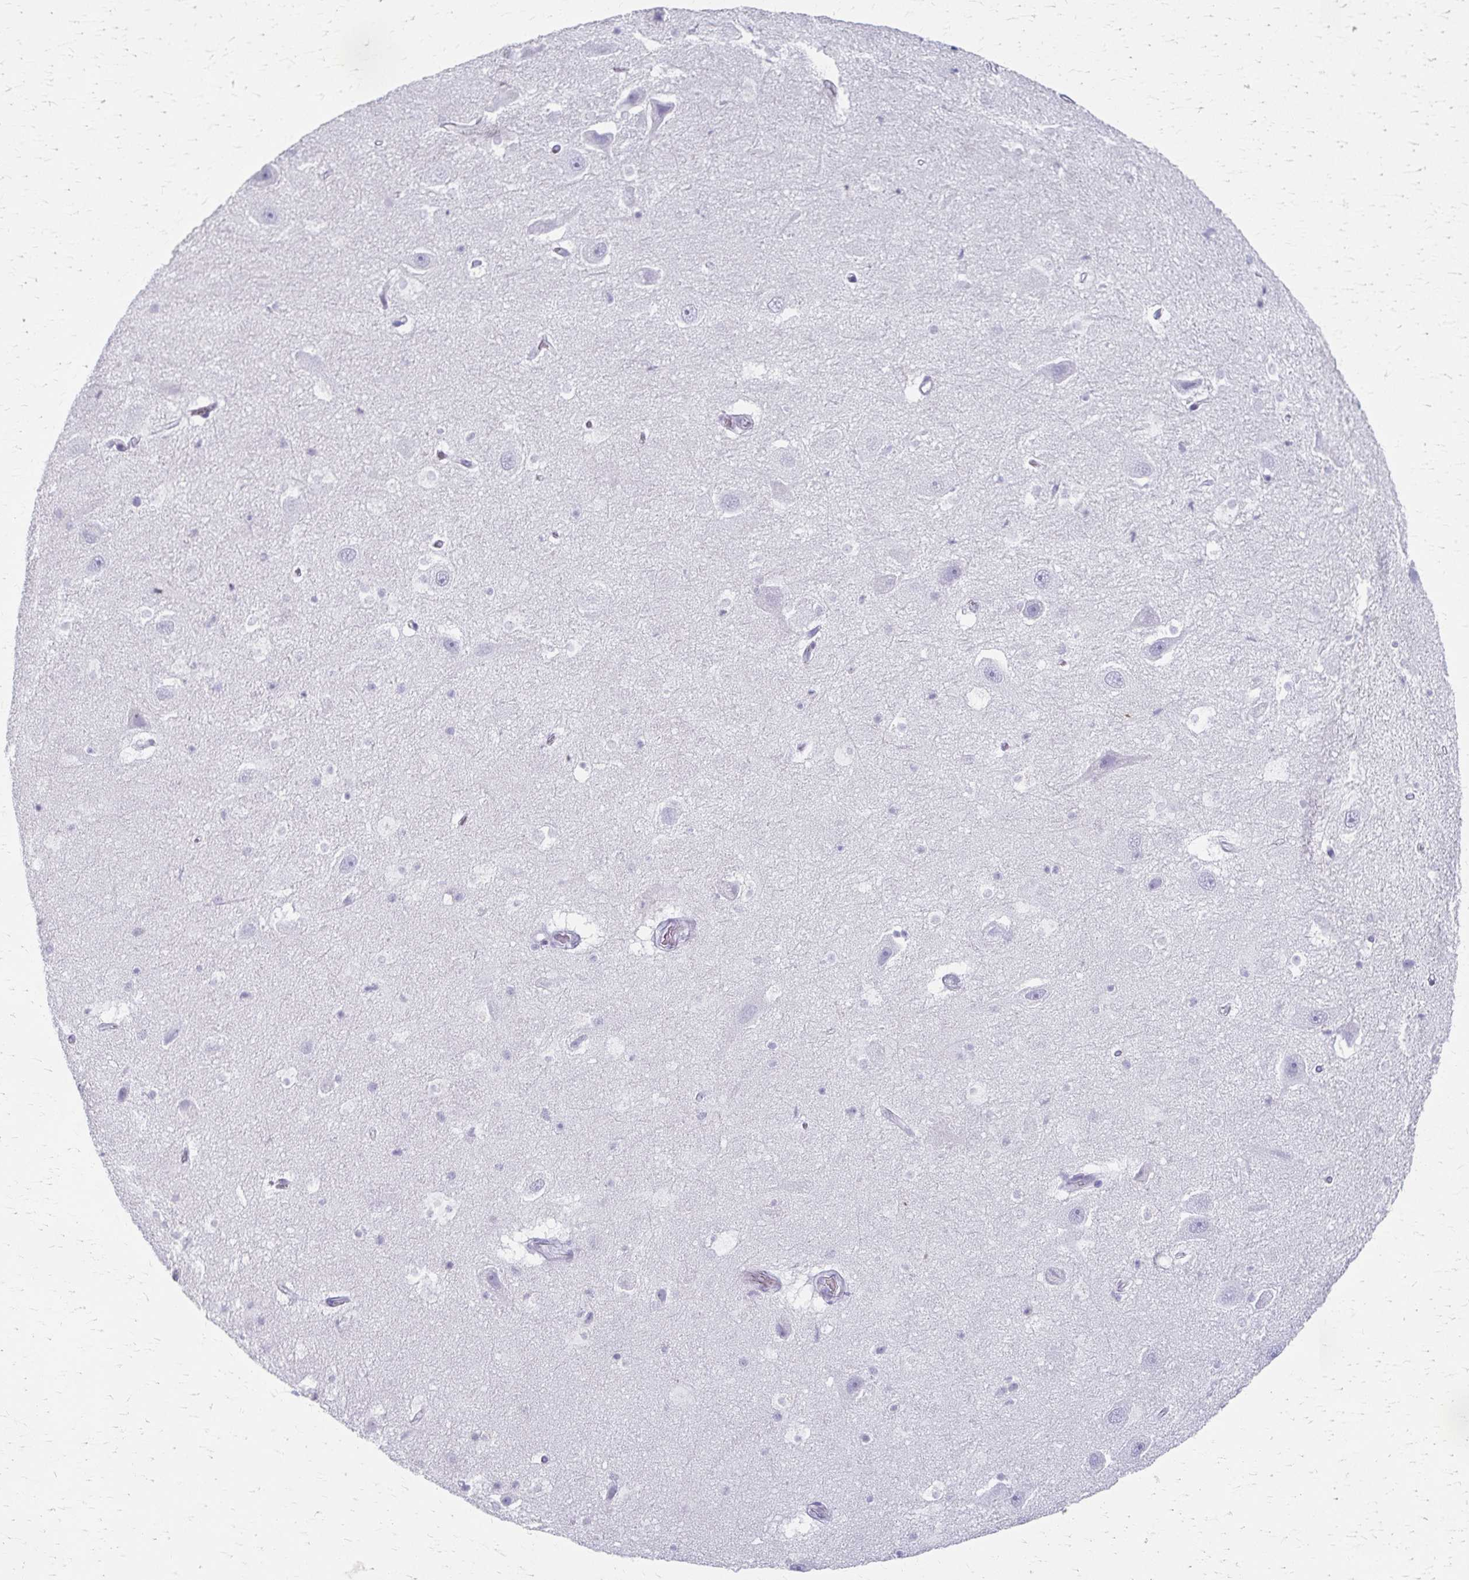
{"staining": {"intensity": "negative", "quantity": "none", "location": "none"}, "tissue": "hippocampus", "cell_type": "Glial cells", "image_type": "normal", "snomed": [{"axis": "morphology", "description": "Normal tissue, NOS"}, {"axis": "topography", "description": "Hippocampus"}], "caption": "IHC photomicrograph of benign hippocampus: hippocampus stained with DAB demonstrates no significant protein positivity in glial cells.", "gene": "CYB5A", "patient": {"sex": "male", "age": 26}}